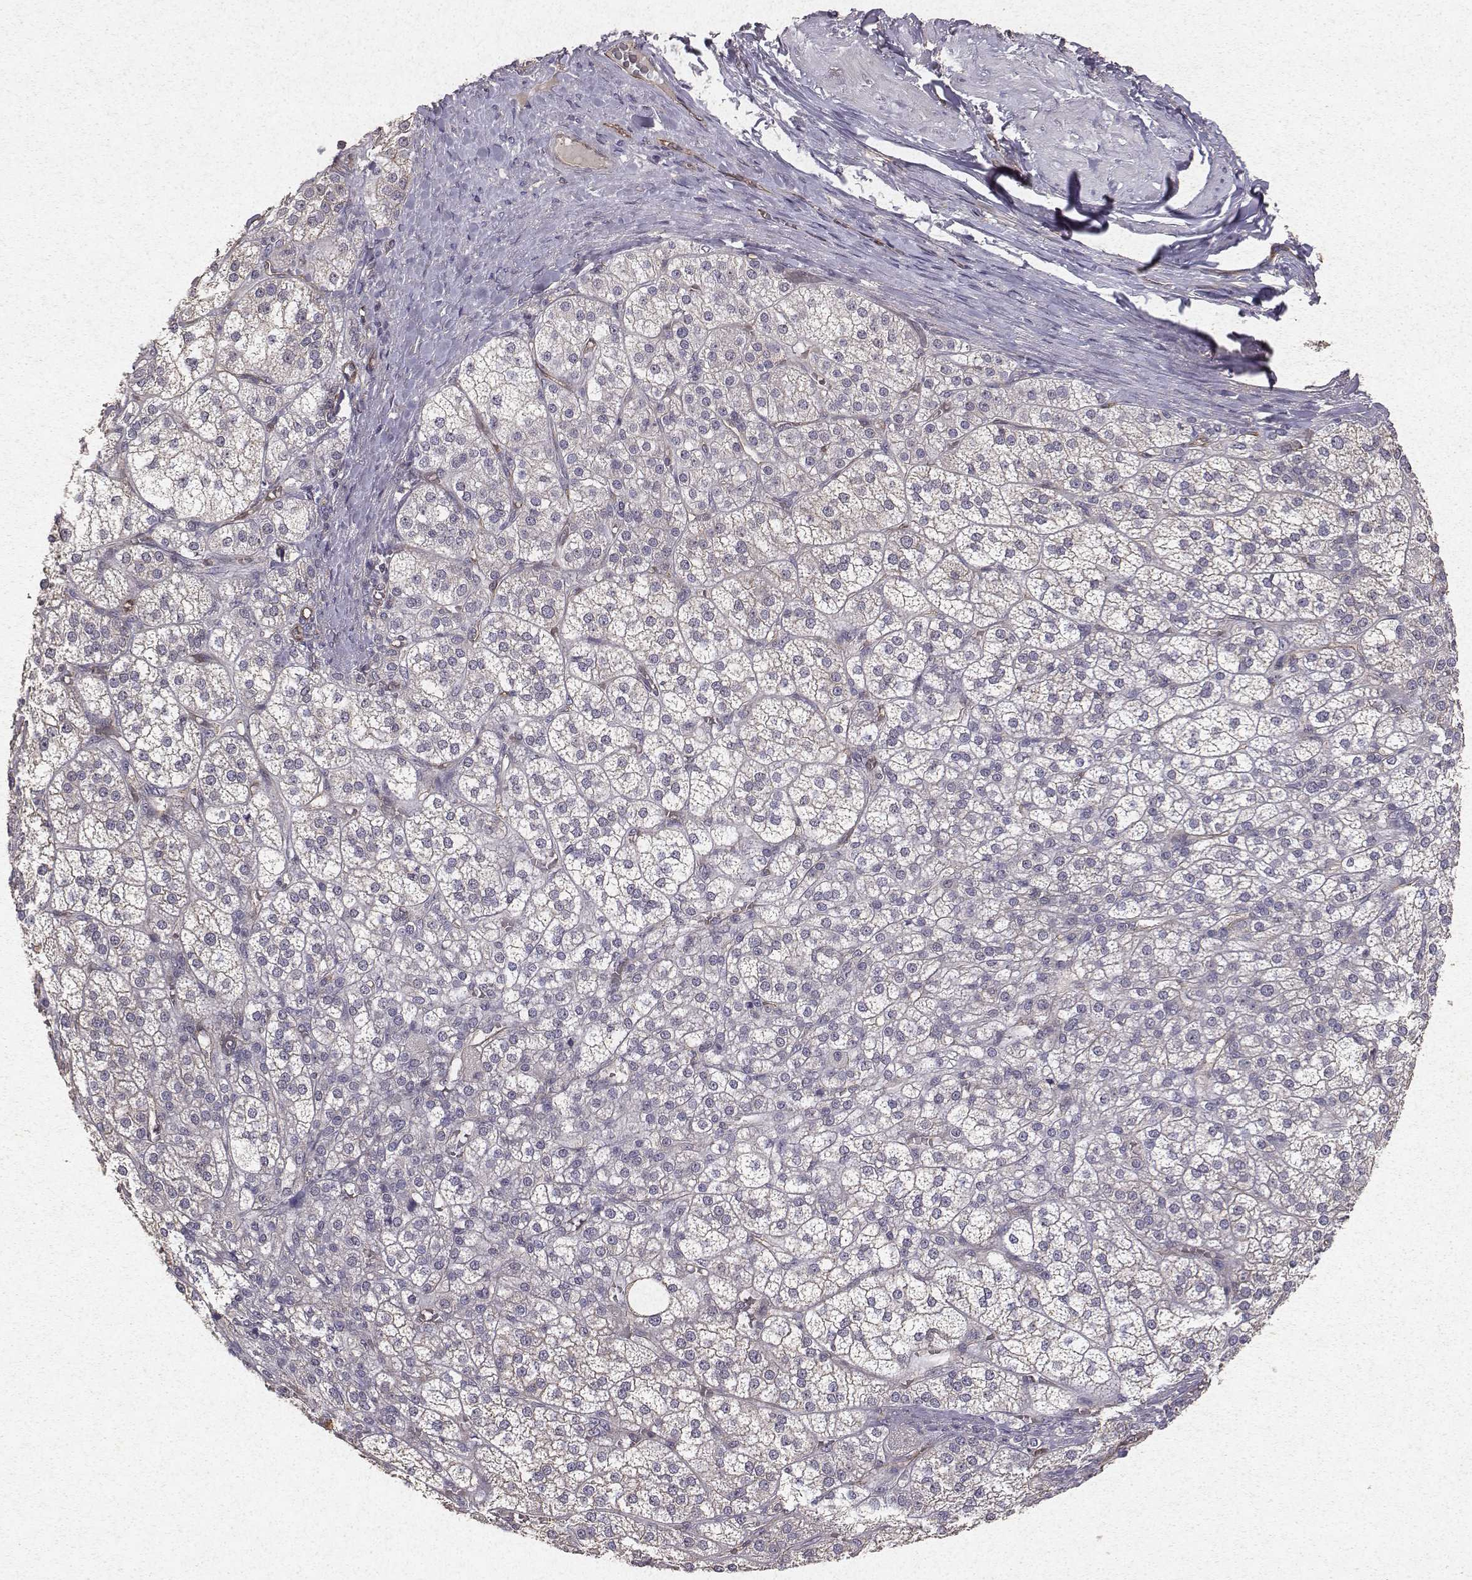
{"staining": {"intensity": "weak", "quantity": "<25%", "location": "cytoplasmic/membranous"}, "tissue": "adrenal gland", "cell_type": "Glandular cells", "image_type": "normal", "snomed": [{"axis": "morphology", "description": "Normal tissue, NOS"}, {"axis": "topography", "description": "Adrenal gland"}], "caption": "The IHC histopathology image has no significant staining in glandular cells of adrenal gland. (Brightfield microscopy of DAB (3,3'-diaminobenzidine) IHC at high magnification).", "gene": "PTPRG", "patient": {"sex": "female", "age": 60}}